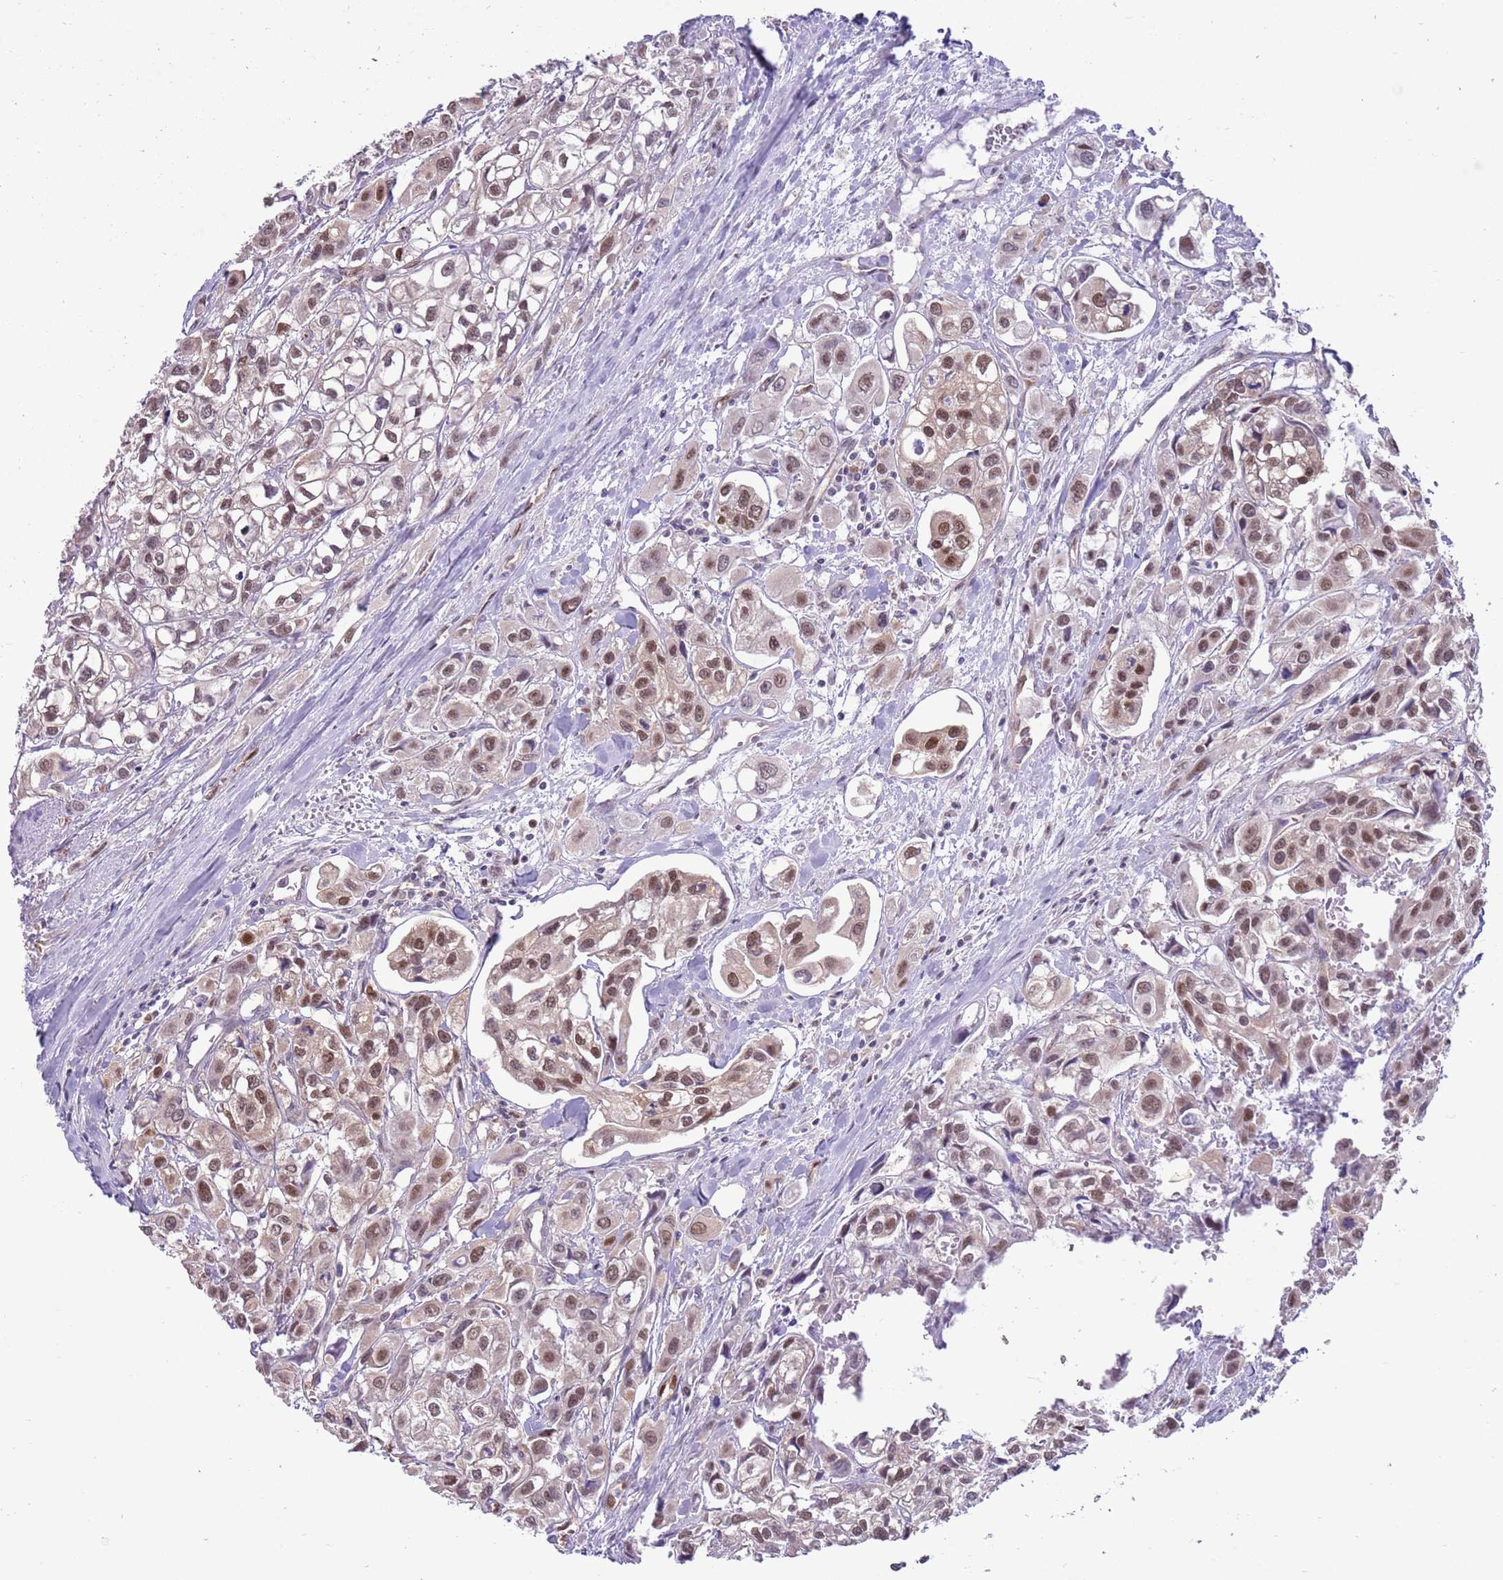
{"staining": {"intensity": "moderate", "quantity": ">75%", "location": "nuclear"}, "tissue": "urothelial cancer", "cell_type": "Tumor cells", "image_type": "cancer", "snomed": [{"axis": "morphology", "description": "Urothelial carcinoma, High grade"}, {"axis": "topography", "description": "Urinary bladder"}], "caption": "This is an image of immunohistochemistry (IHC) staining of urothelial carcinoma (high-grade), which shows moderate expression in the nuclear of tumor cells.", "gene": "DDI2", "patient": {"sex": "male", "age": 67}}